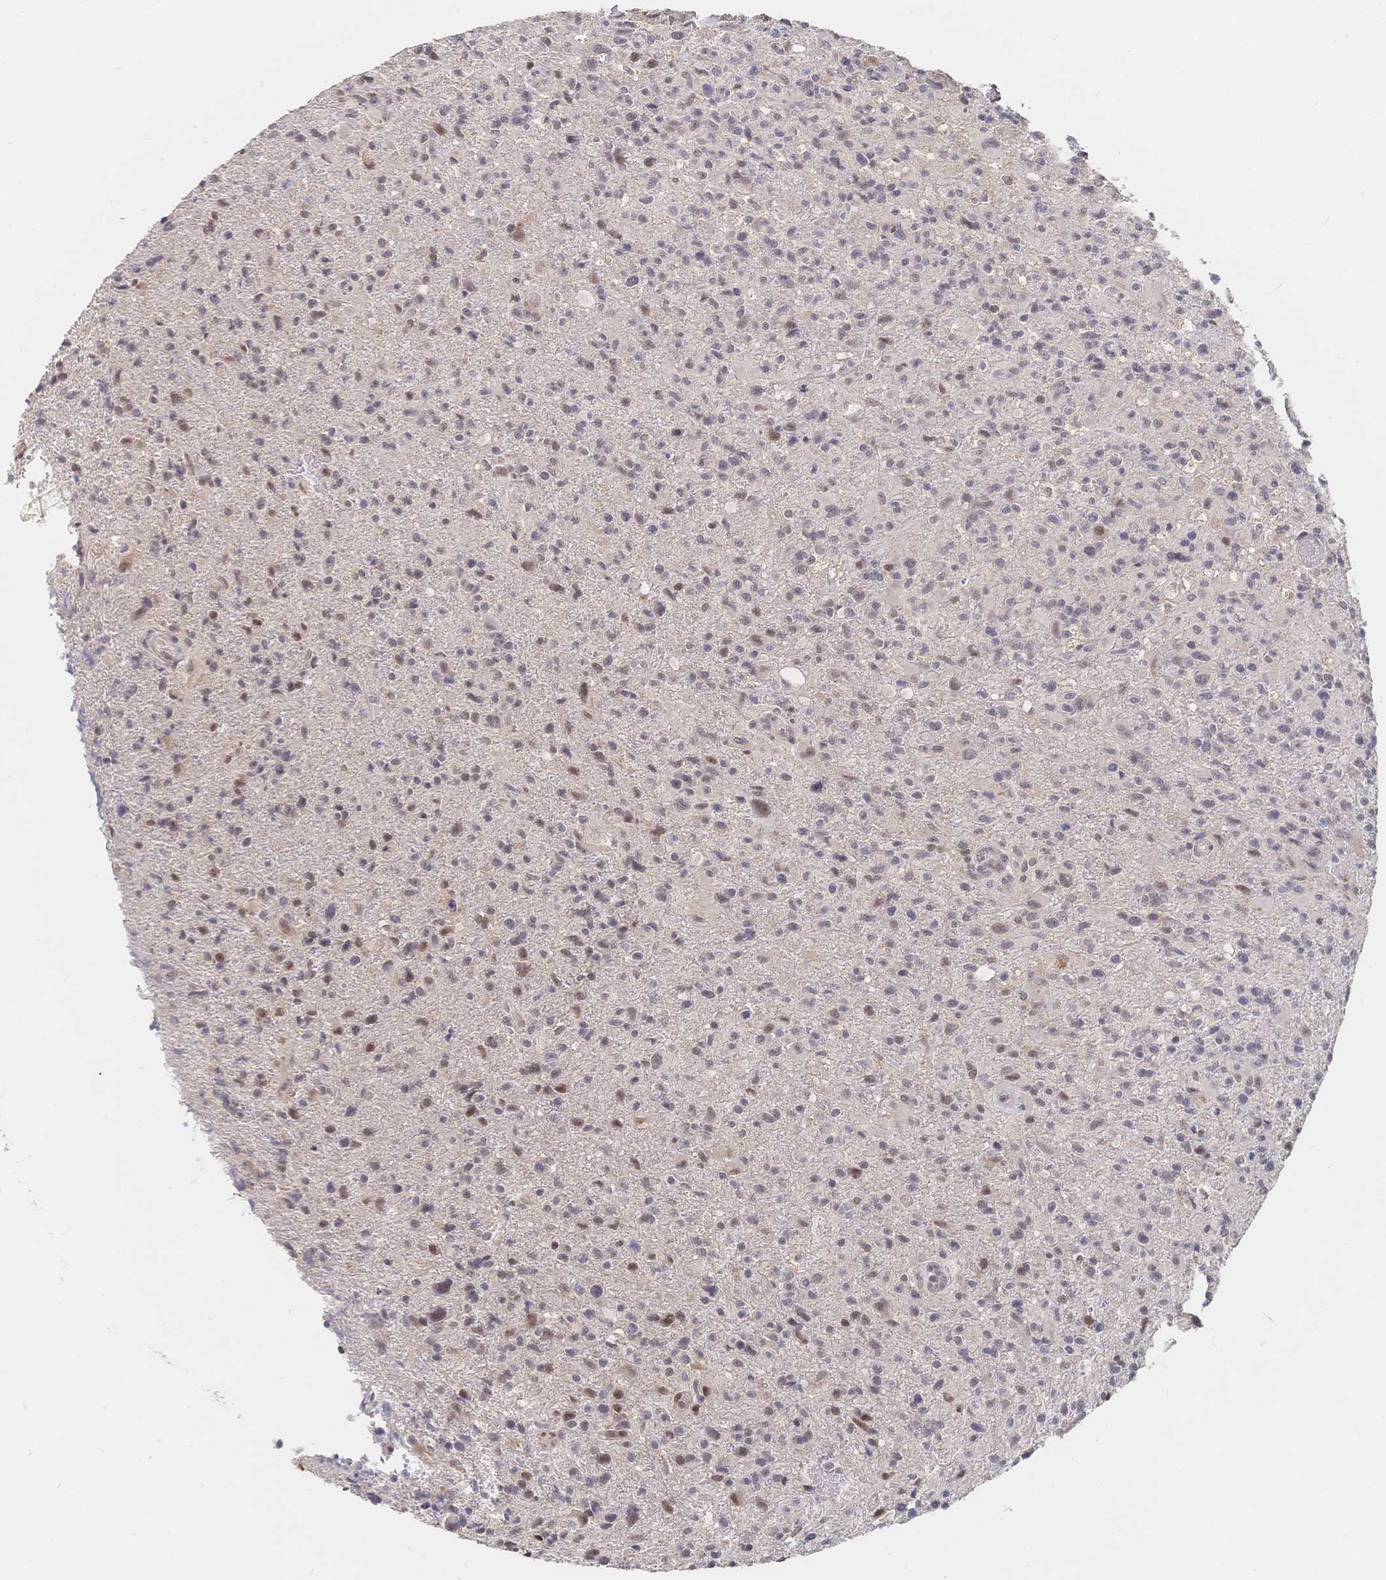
{"staining": {"intensity": "weak", "quantity": "25%-75%", "location": "nuclear"}, "tissue": "glioma", "cell_type": "Tumor cells", "image_type": "cancer", "snomed": [{"axis": "morphology", "description": "Glioma, malignant, High grade"}, {"axis": "topography", "description": "Brain"}], "caption": "Immunohistochemical staining of human malignant glioma (high-grade) reveals weak nuclear protein positivity in approximately 25%-75% of tumor cells.", "gene": "LRP5", "patient": {"sex": "male", "age": 63}}